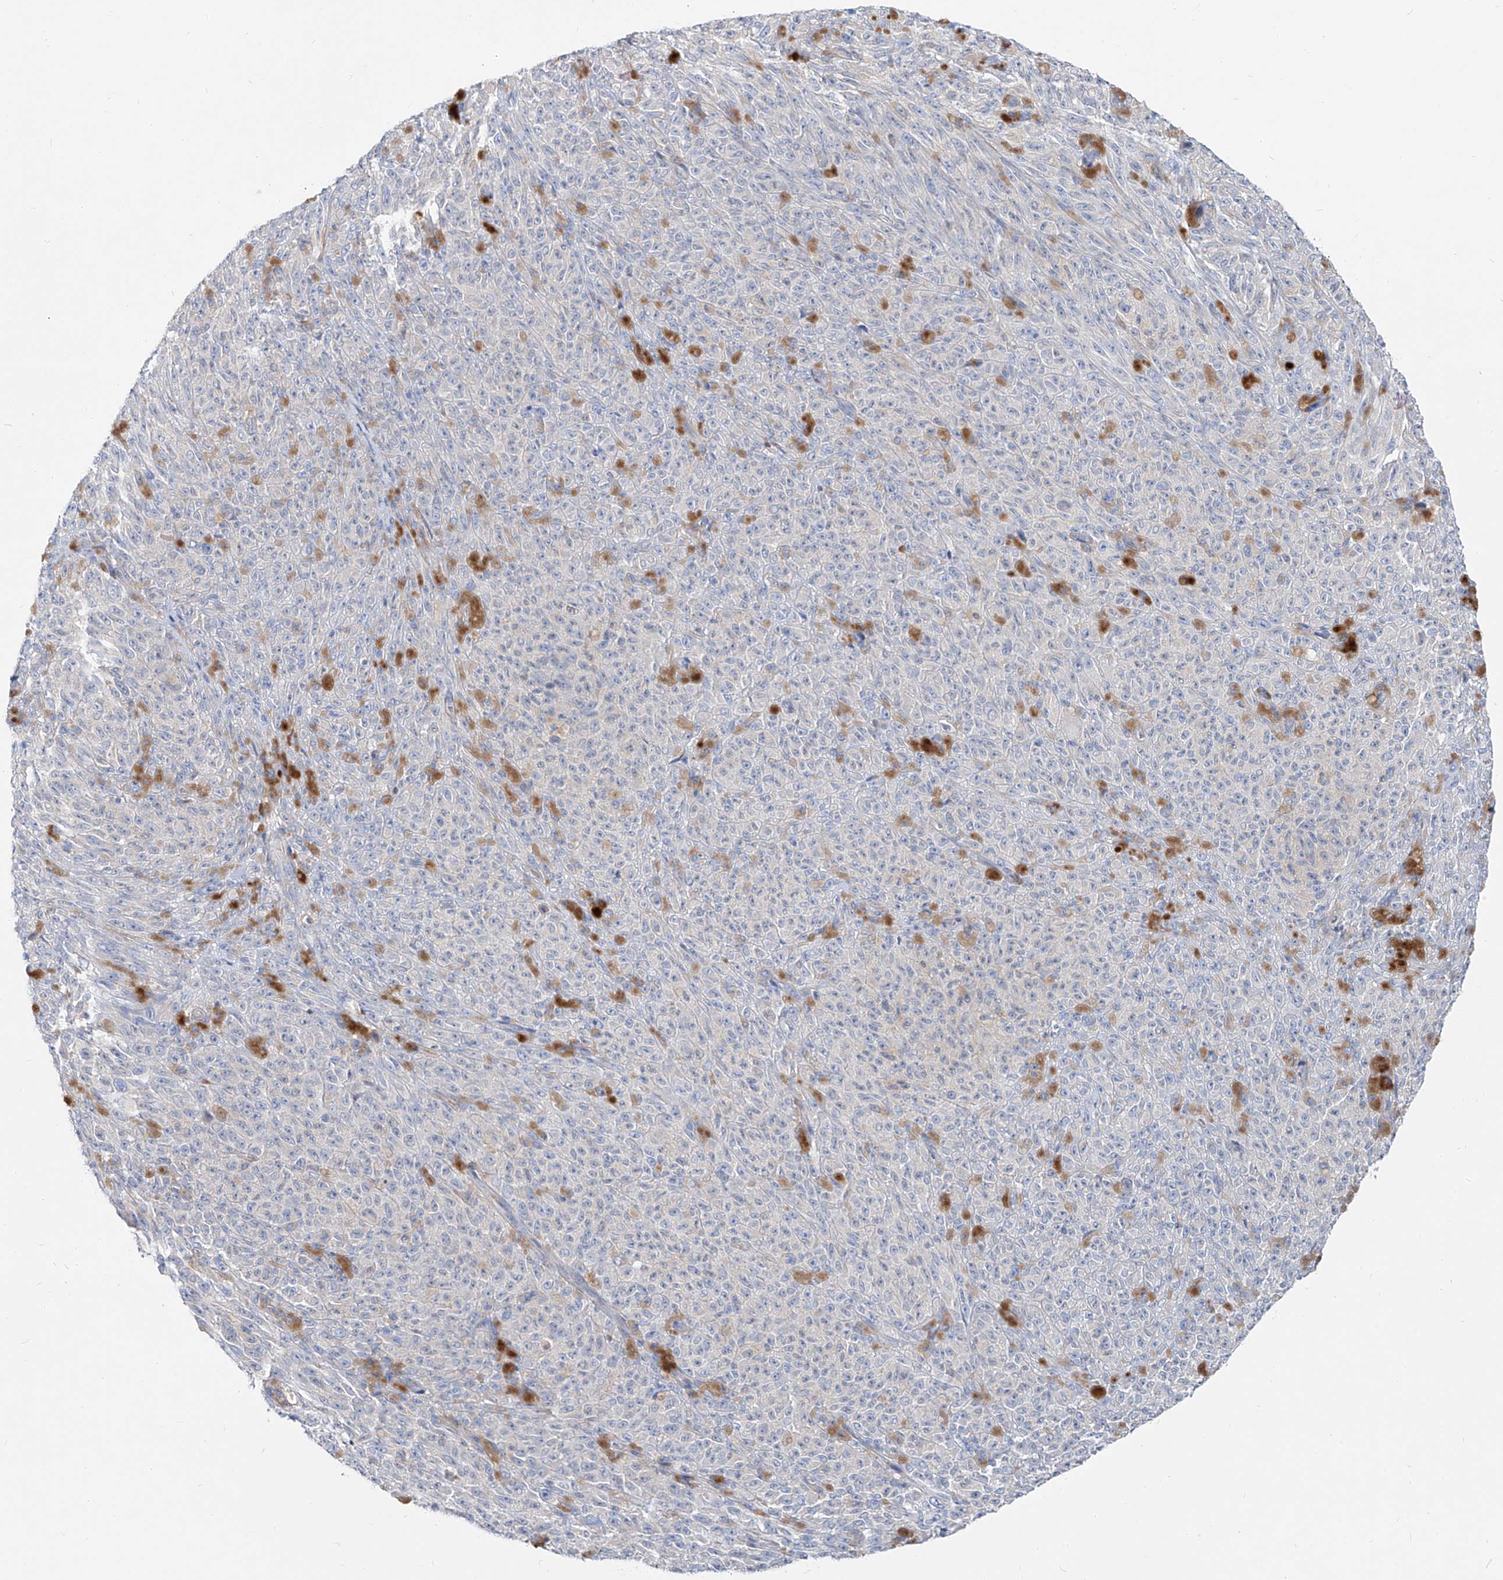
{"staining": {"intensity": "negative", "quantity": "none", "location": "none"}, "tissue": "melanoma", "cell_type": "Tumor cells", "image_type": "cancer", "snomed": [{"axis": "morphology", "description": "Malignant melanoma, NOS"}, {"axis": "topography", "description": "Skin"}], "caption": "Immunohistochemistry micrograph of neoplastic tissue: human malignant melanoma stained with DAB exhibits no significant protein positivity in tumor cells.", "gene": "UFL1", "patient": {"sex": "female", "age": 82}}